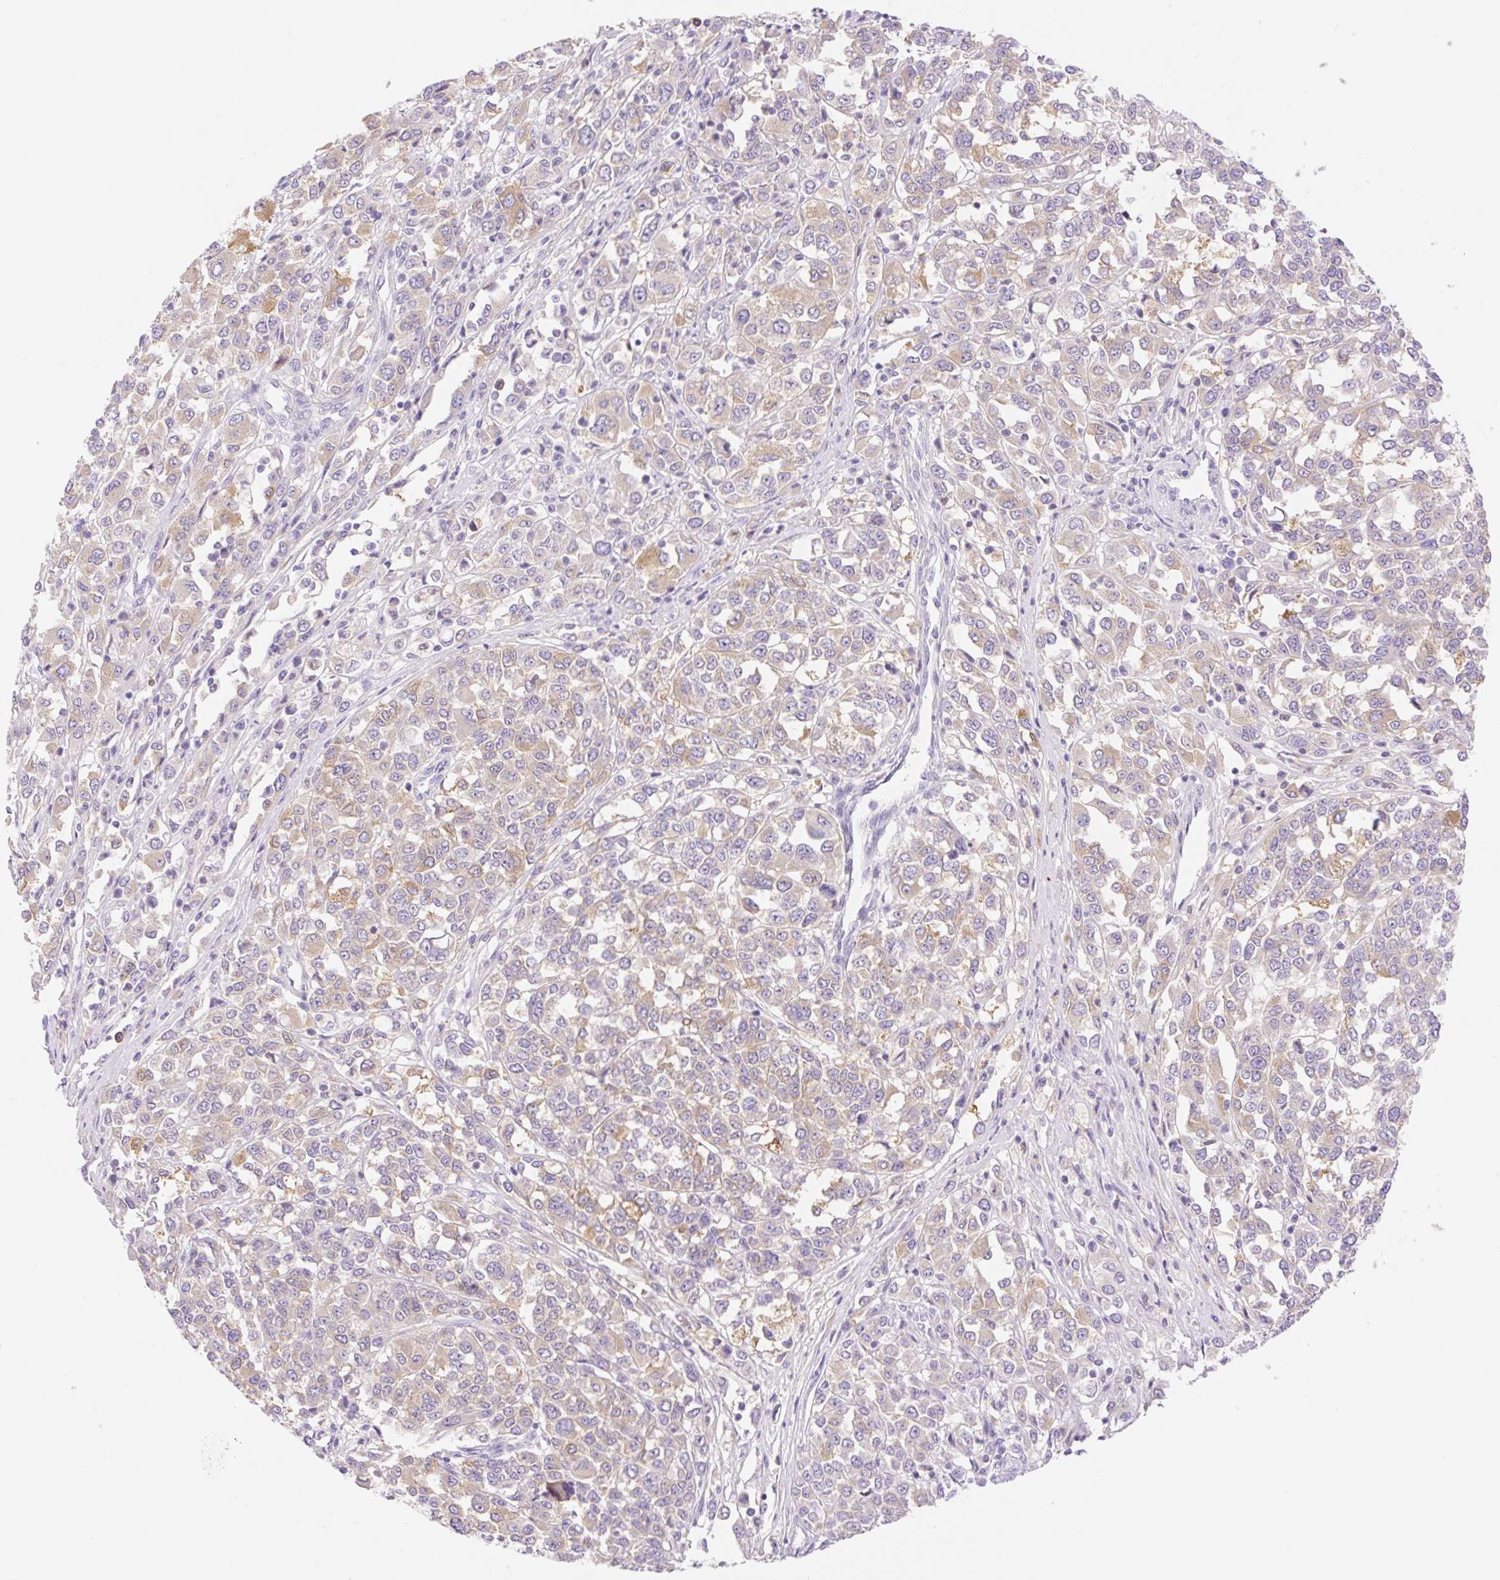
{"staining": {"intensity": "weak", "quantity": "<25%", "location": "cytoplasmic/membranous"}, "tissue": "melanoma", "cell_type": "Tumor cells", "image_type": "cancer", "snomed": [{"axis": "morphology", "description": "Malignant melanoma, Metastatic site"}, {"axis": "topography", "description": "Lymph node"}], "caption": "Tumor cells are negative for brown protein staining in malignant melanoma (metastatic site).", "gene": "DENND5A", "patient": {"sex": "male", "age": 44}}